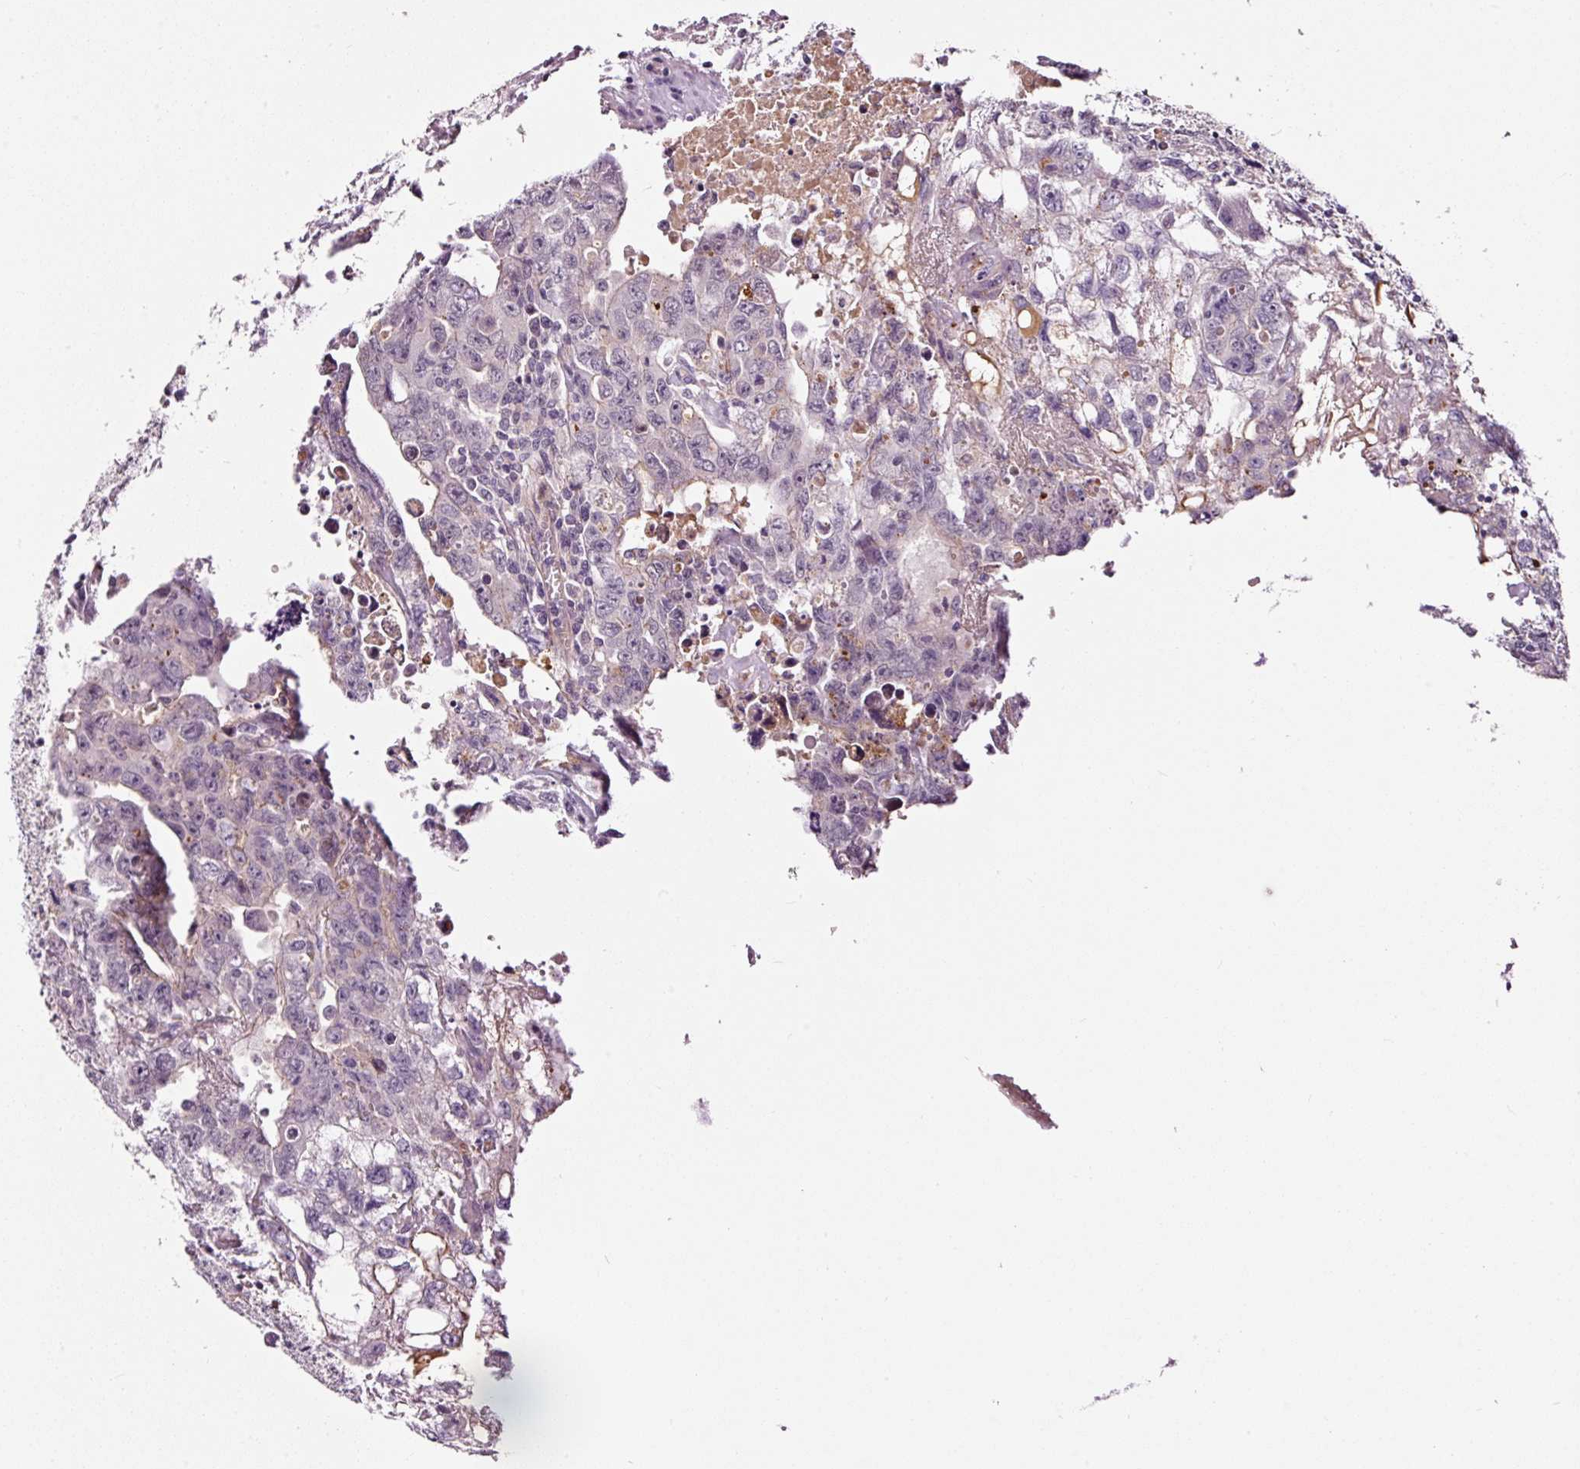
{"staining": {"intensity": "negative", "quantity": "none", "location": "none"}, "tissue": "testis cancer", "cell_type": "Tumor cells", "image_type": "cancer", "snomed": [{"axis": "morphology", "description": "Carcinoma, Embryonal, NOS"}, {"axis": "topography", "description": "Testis"}], "caption": "Immunohistochemistry histopathology image of testis cancer stained for a protein (brown), which exhibits no expression in tumor cells.", "gene": "ABCB4", "patient": {"sex": "male", "age": 24}}